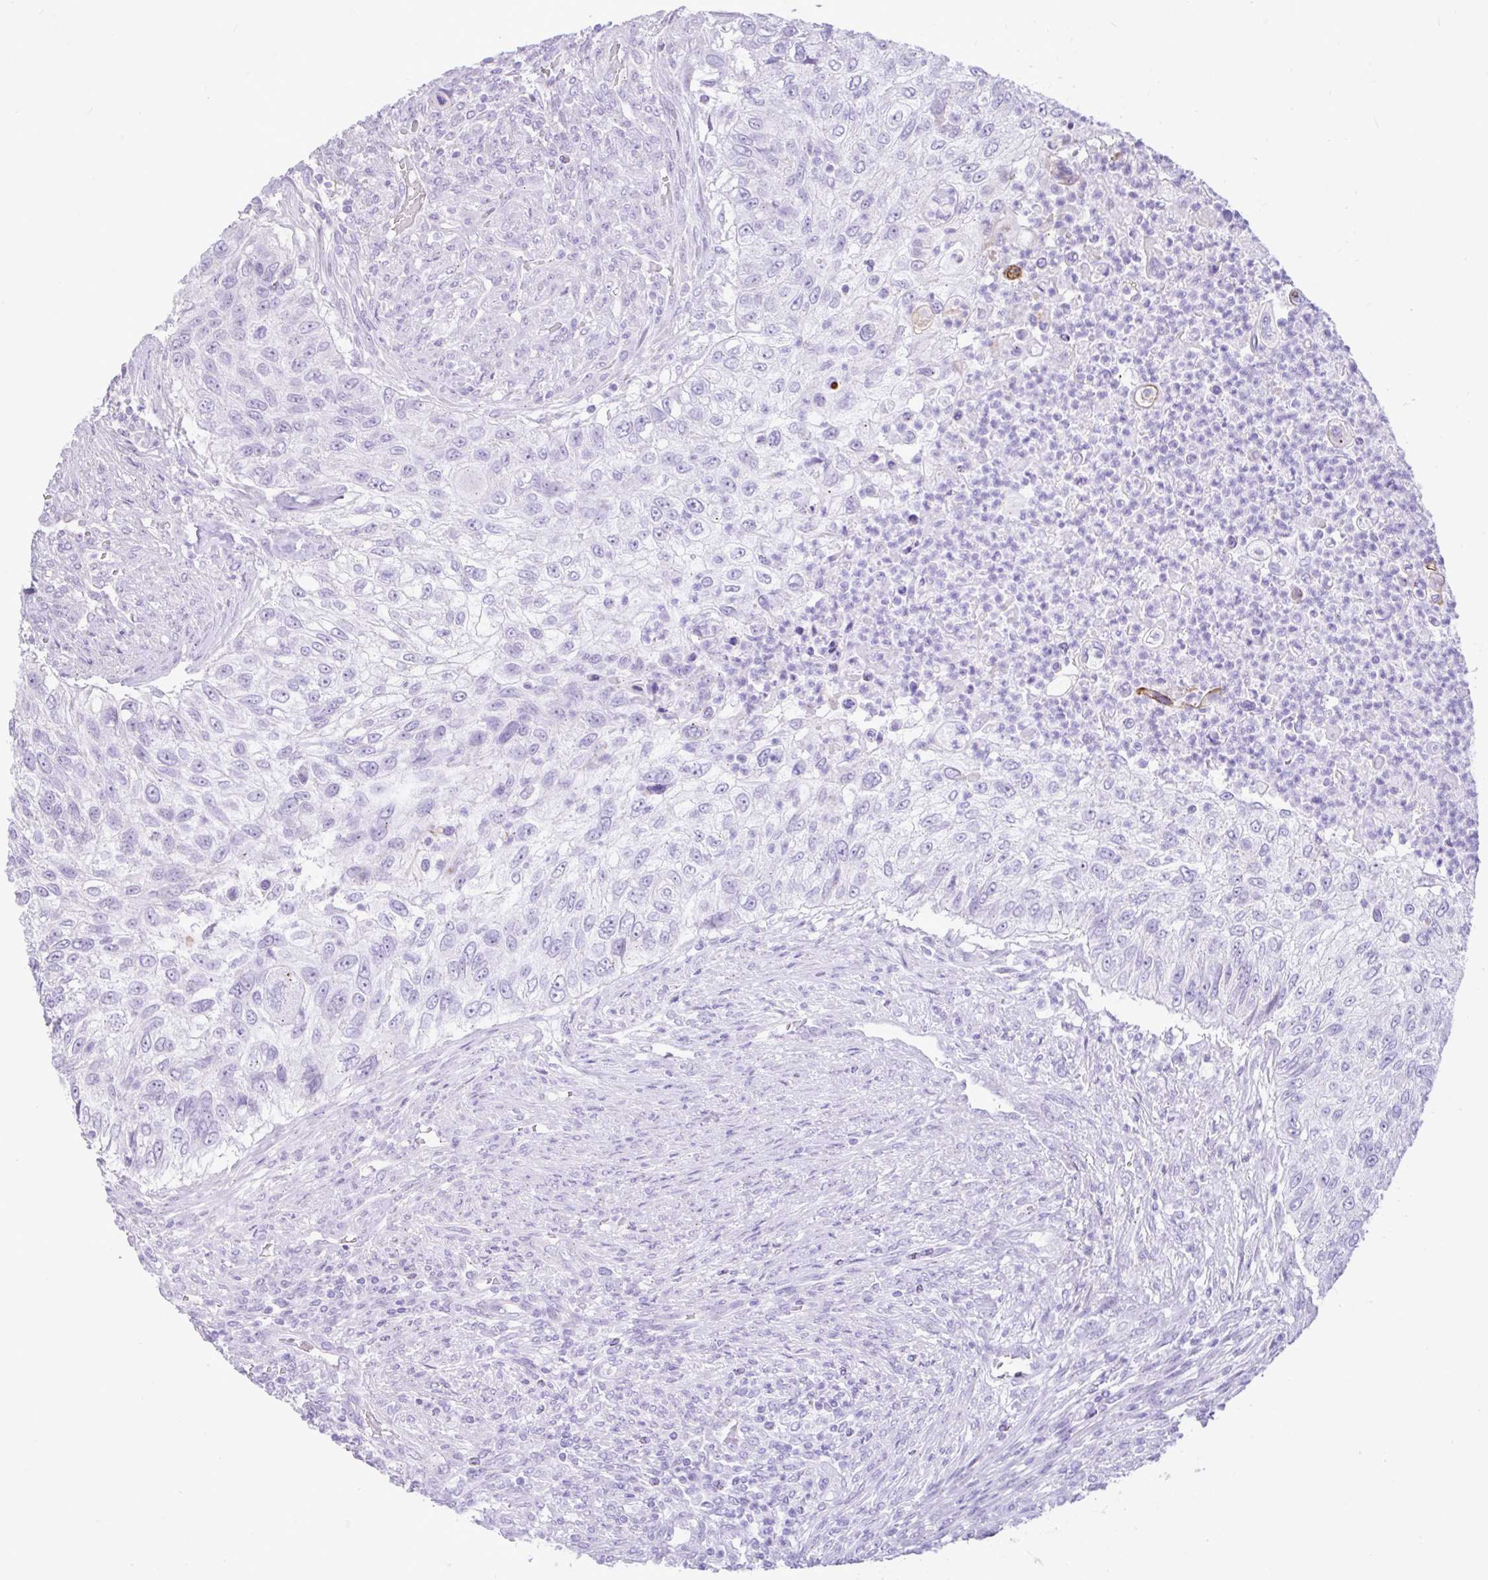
{"staining": {"intensity": "negative", "quantity": "none", "location": "none"}, "tissue": "urothelial cancer", "cell_type": "Tumor cells", "image_type": "cancer", "snomed": [{"axis": "morphology", "description": "Urothelial carcinoma, High grade"}, {"axis": "topography", "description": "Urinary bladder"}], "caption": "DAB immunohistochemical staining of high-grade urothelial carcinoma shows no significant expression in tumor cells.", "gene": "REEP1", "patient": {"sex": "female", "age": 60}}